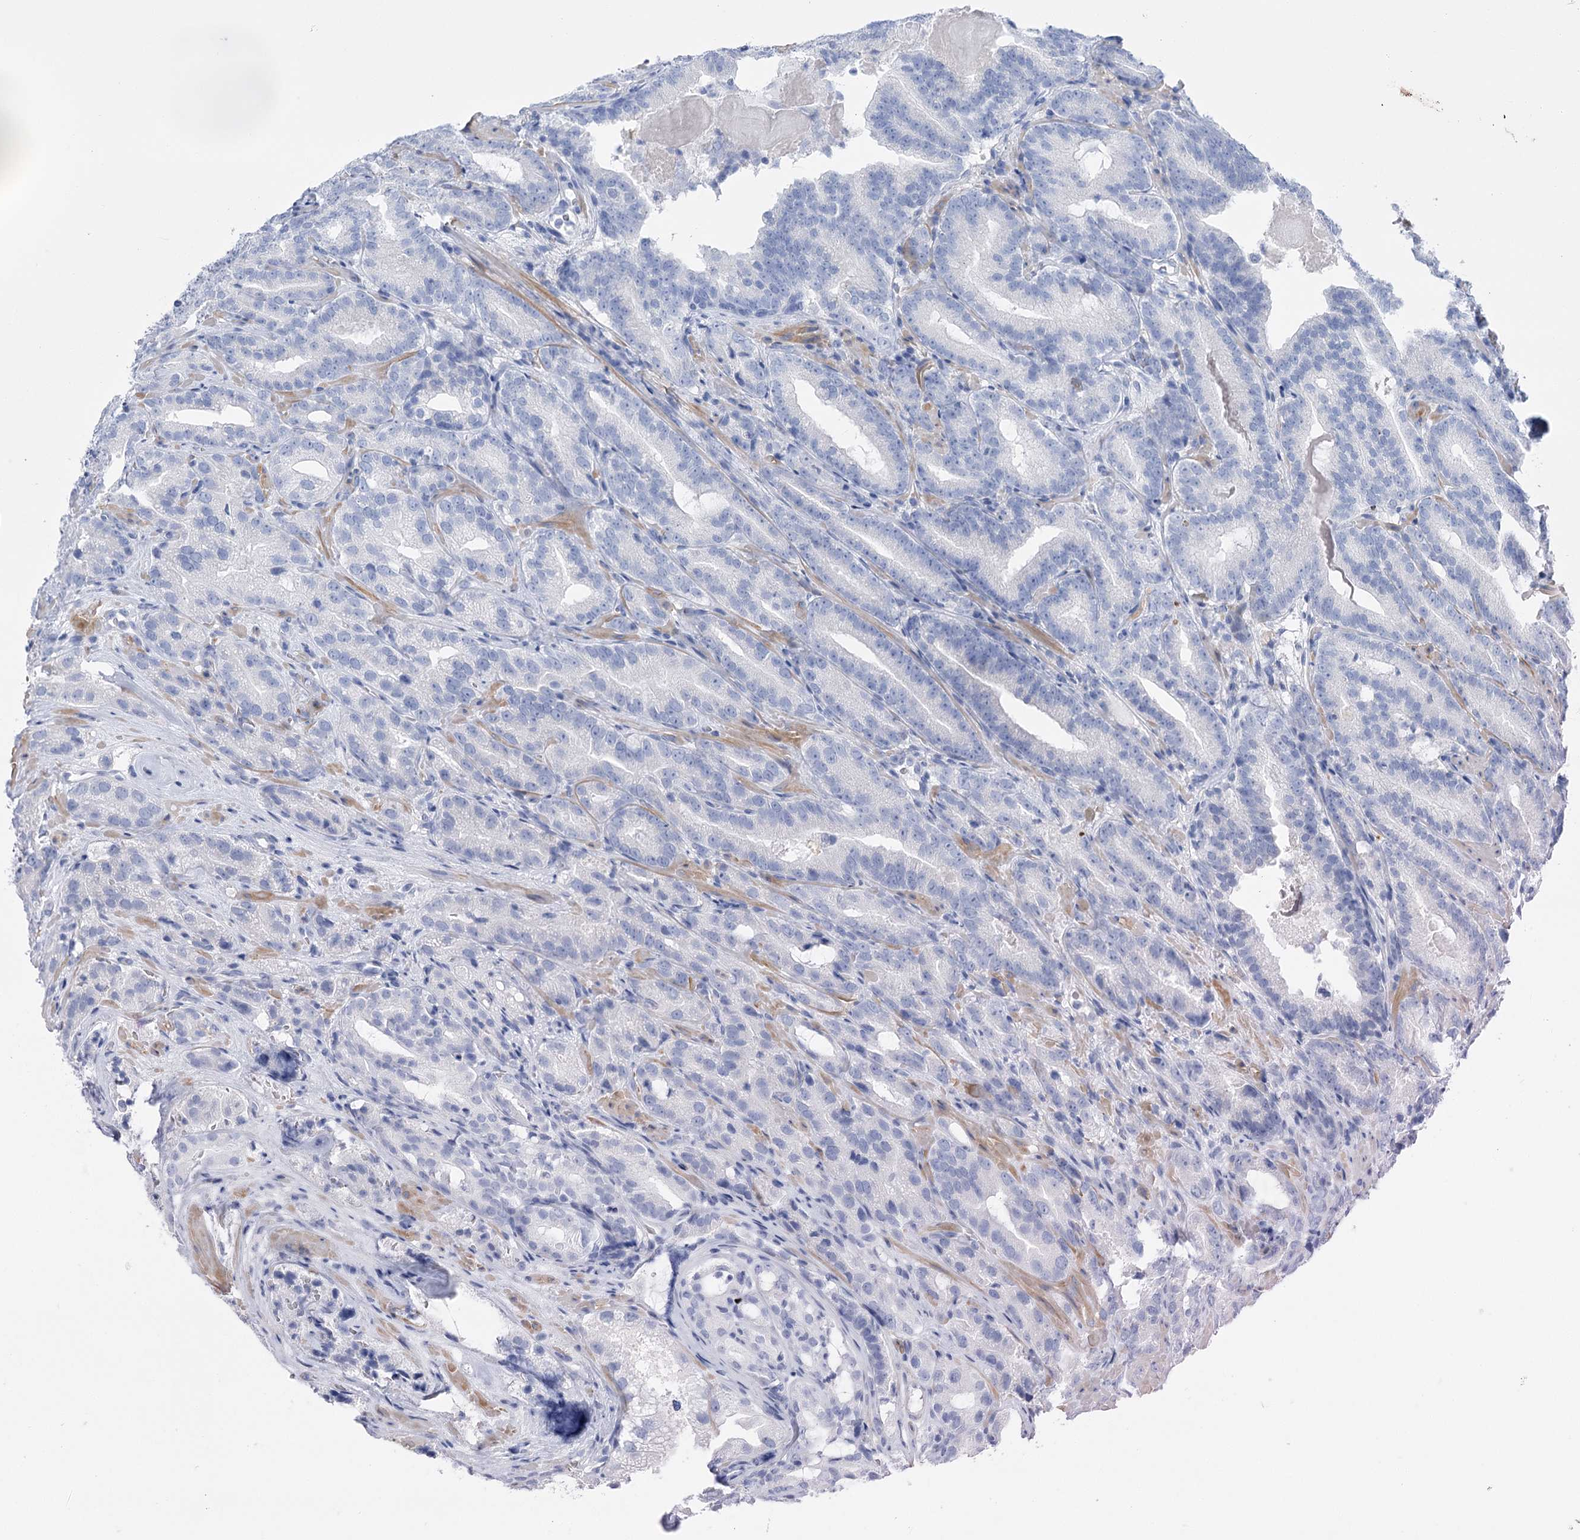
{"staining": {"intensity": "negative", "quantity": "none", "location": "none"}, "tissue": "prostate cancer", "cell_type": "Tumor cells", "image_type": "cancer", "snomed": [{"axis": "morphology", "description": "Adenocarcinoma, High grade"}, {"axis": "topography", "description": "Prostate"}], "caption": "High power microscopy image of an immunohistochemistry photomicrograph of prostate cancer (high-grade adenocarcinoma), revealing no significant positivity in tumor cells. (IHC, brightfield microscopy, high magnification).", "gene": "PCDHA1", "patient": {"sex": "male", "age": 57}}